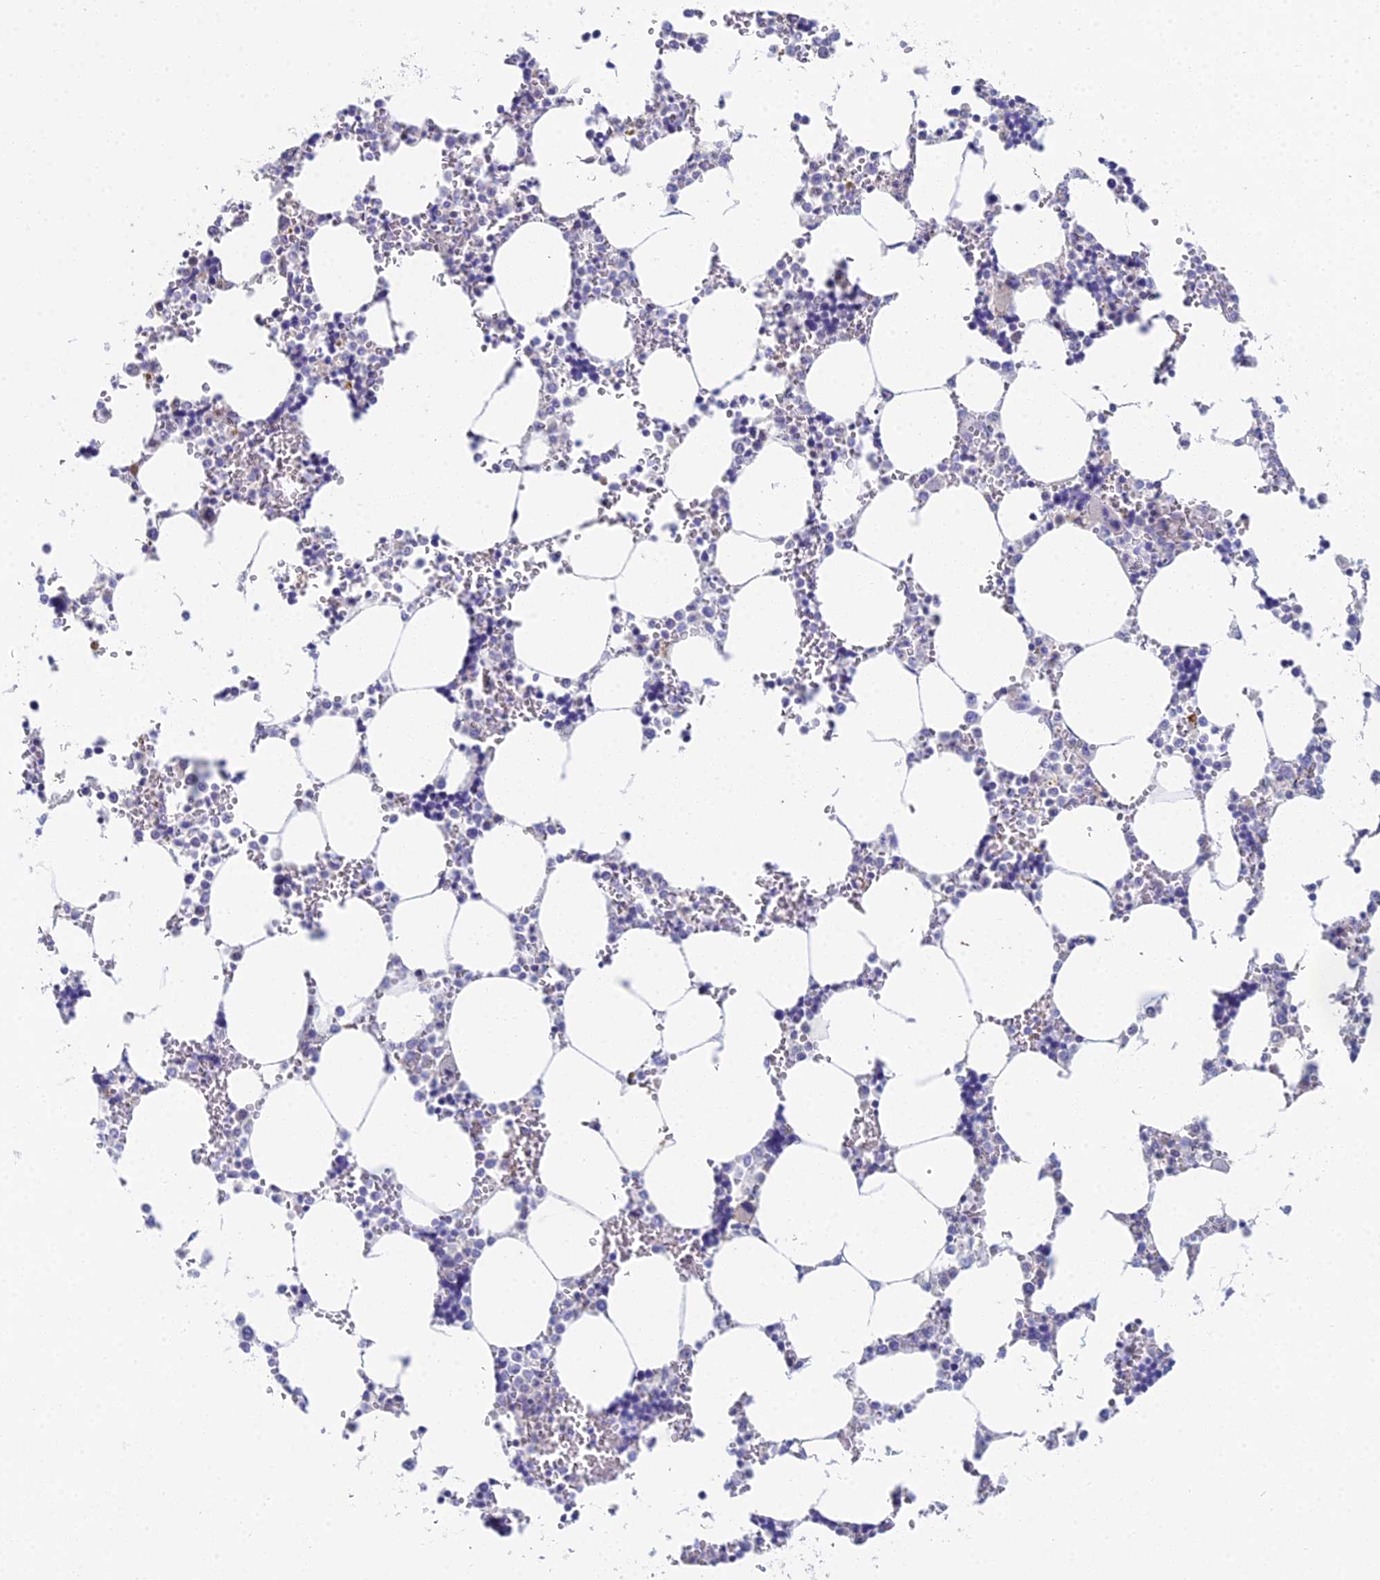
{"staining": {"intensity": "negative", "quantity": "none", "location": "none"}, "tissue": "bone marrow", "cell_type": "Hematopoietic cells", "image_type": "normal", "snomed": [{"axis": "morphology", "description": "Normal tissue, NOS"}, {"axis": "topography", "description": "Bone marrow"}], "caption": "Immunohistochemical staining of normal human bone marrow demonstrates no significant expression in hematopoietic cells. (DAB (3,3'-diaminobenzidine) immunohistochemistry (IHC), high magnification).", "gene": "EEF2KMT", "patient": {"sex": "male", "age": 64}}